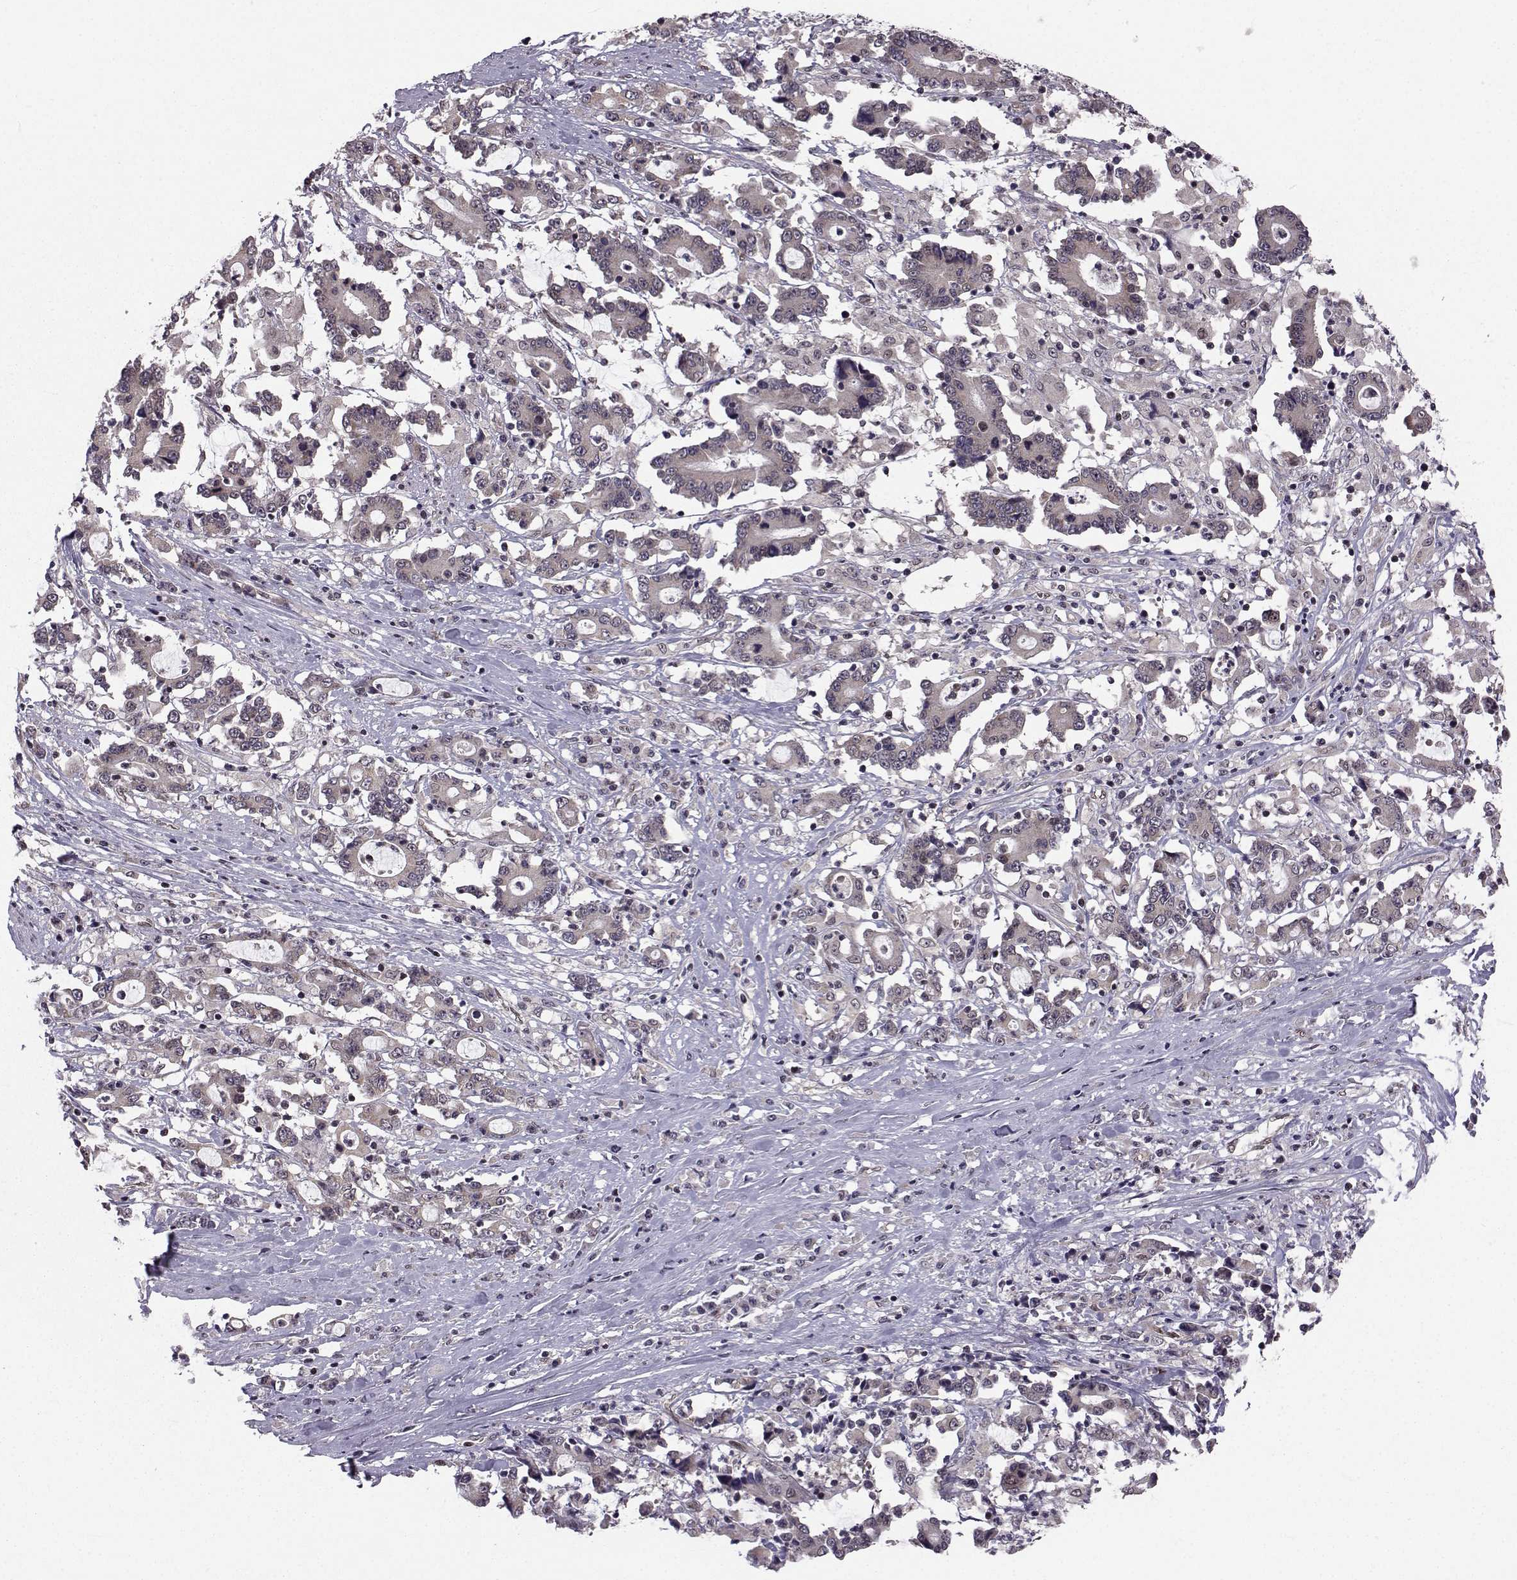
{"staining": {"intensity": "negative", "quantity": "none", "location": "none"}, "tissue": "stomach cancer", "cell_type": "Tumor cells", "image_type": "cancer", "snomed": [{"axis": "morphology", "description": "Adenocarcinoma, NOS"}, {"axis": "topography", "description": "Stomach, upper"}], "caption": "There is no significant staining in tumor cells of stomach adenocarcinoma.", "gene": "PKN2", "patient": {"sex": "male", "age": 68}}